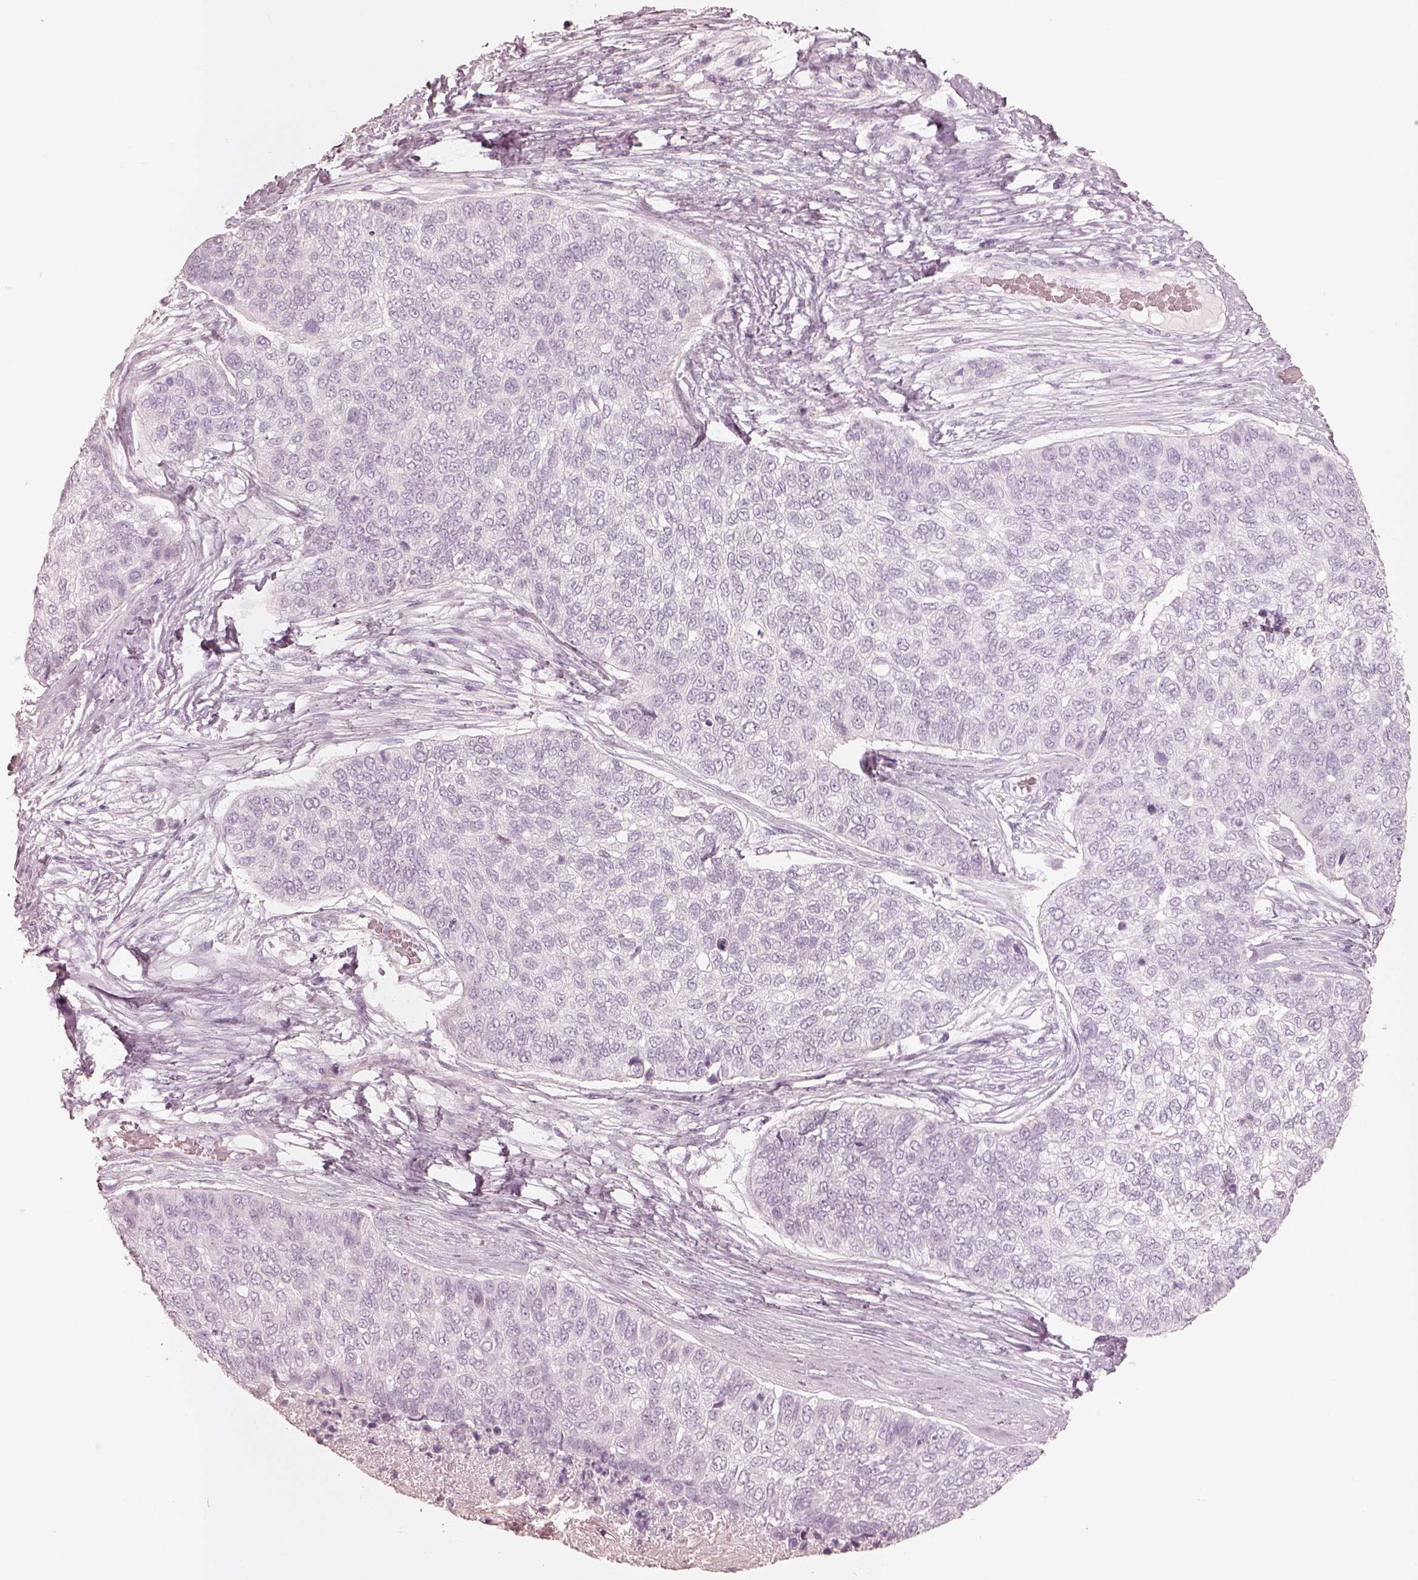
{"staining": {"intensity": "negative", "quantity": "none", "location": "none"}, "tissue": "lung cancer", "cell_type": "Tumor cells", "image_type": "cancer", "snomed": [{"axis": "morphology", "description": "Squamous cell carcinoma, NOS"}, {"axis": "topography", "description": "Lung"}], "caption": "Tumor cells show no significant positivity in lung squamous cell carcinoma.", "gene": "KRT72", "patient": {"sex": "male", "age": 69}}